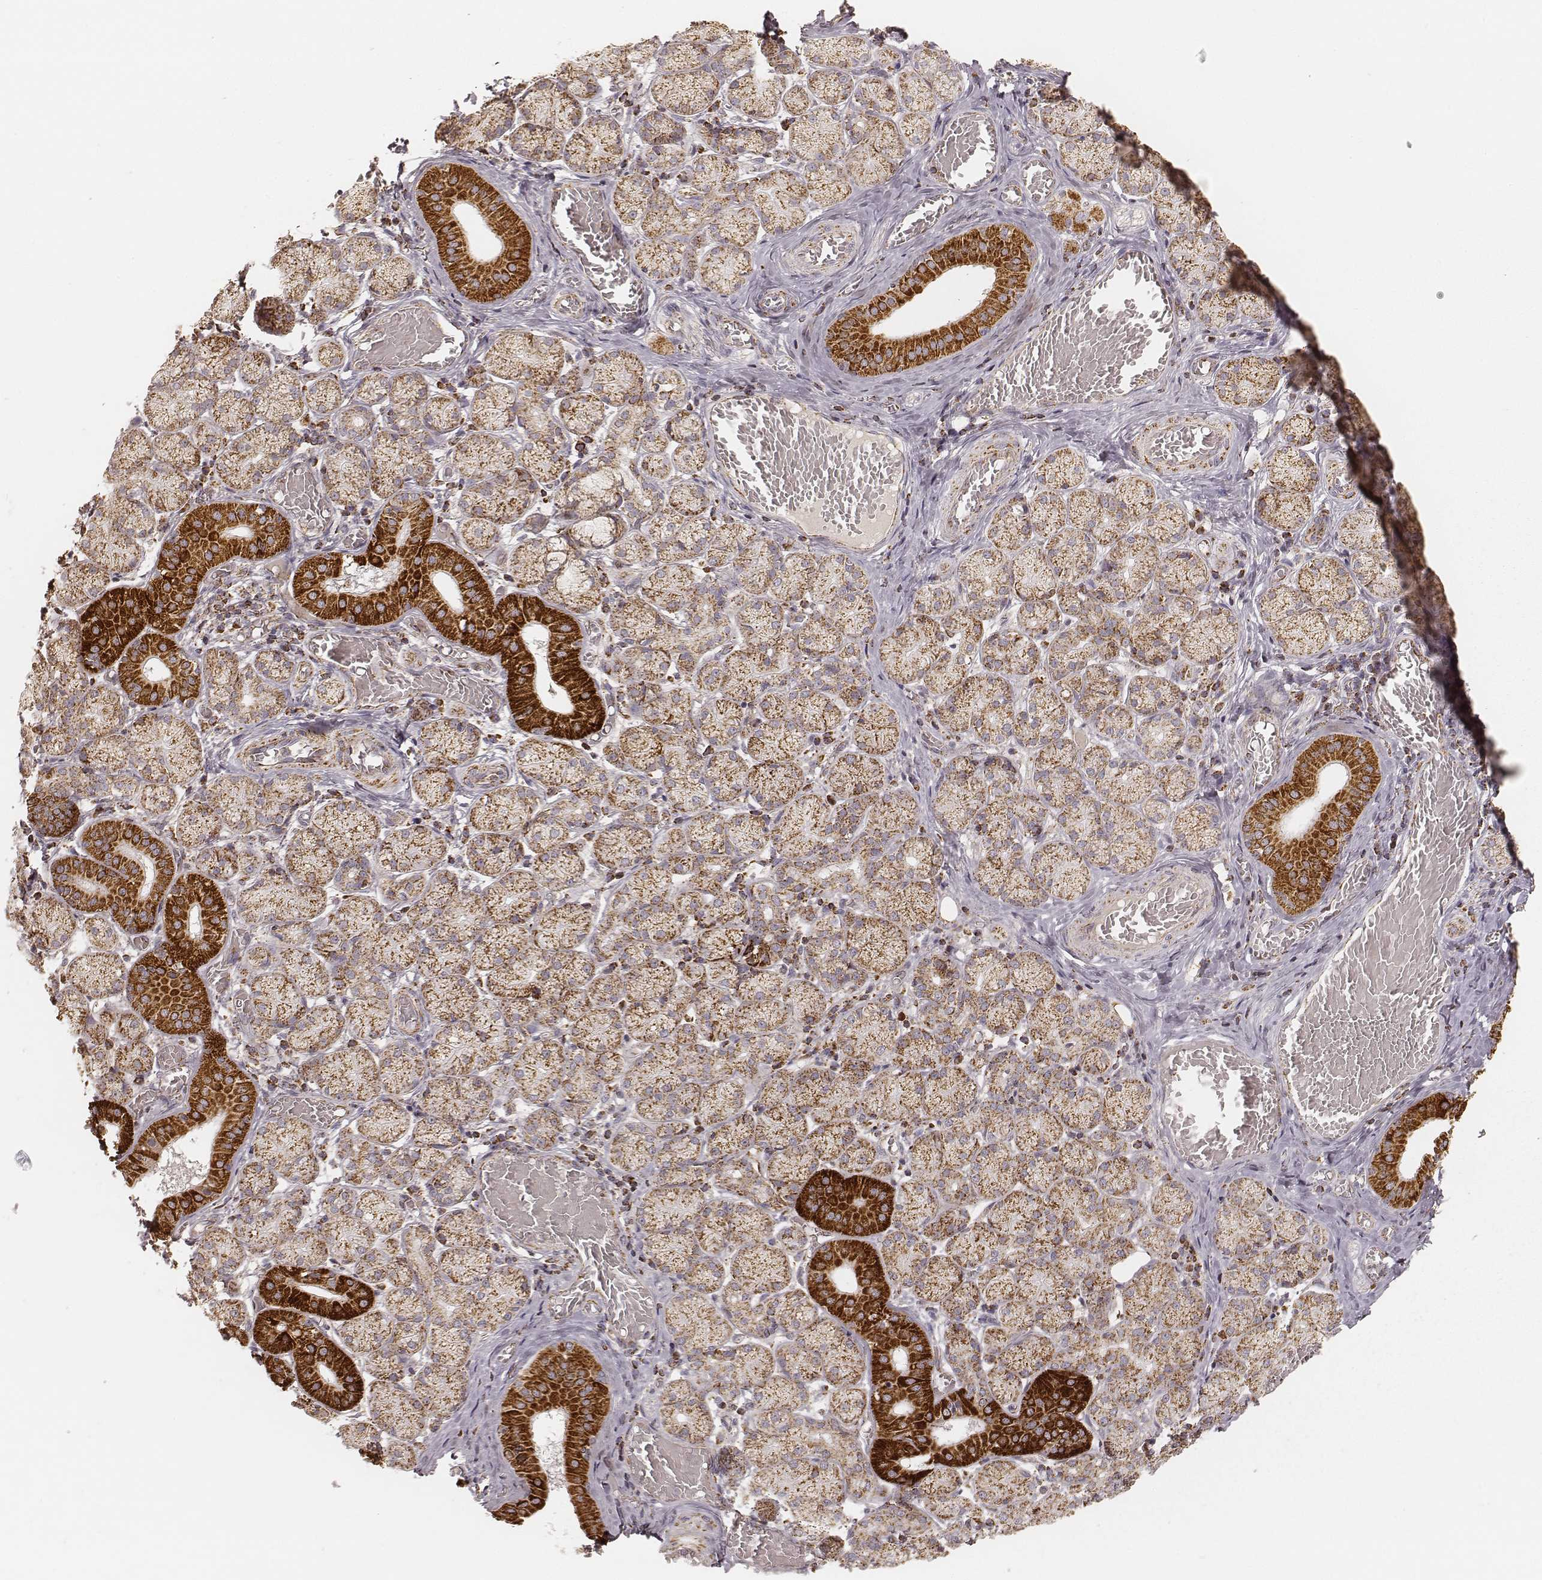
{"staining": {"intensity": "strong", "quantity": "25%-75%", "location": "cytoplasmic/membranous"}, "tissue": "salivary gland", "cell_type": "Glandular cells", "image_type": "normal", "snomed": [{"axis": "morphology", "description": "Normal tissue, NOS"}, {"axis": "topography", "description": "Salivary gland"}, {"axis": "topography", "description": "Peripheral nerve tissue"}], "caption": "The immunohistochemical stain labels strong cytoplasmic/membranous staining in glandular cells of unremarkable salivary gland. (DAB = brown stain, brightfield microscopy at high magnification).", "gene": "CS", "patient": {"sex": "female", "age": 24}}